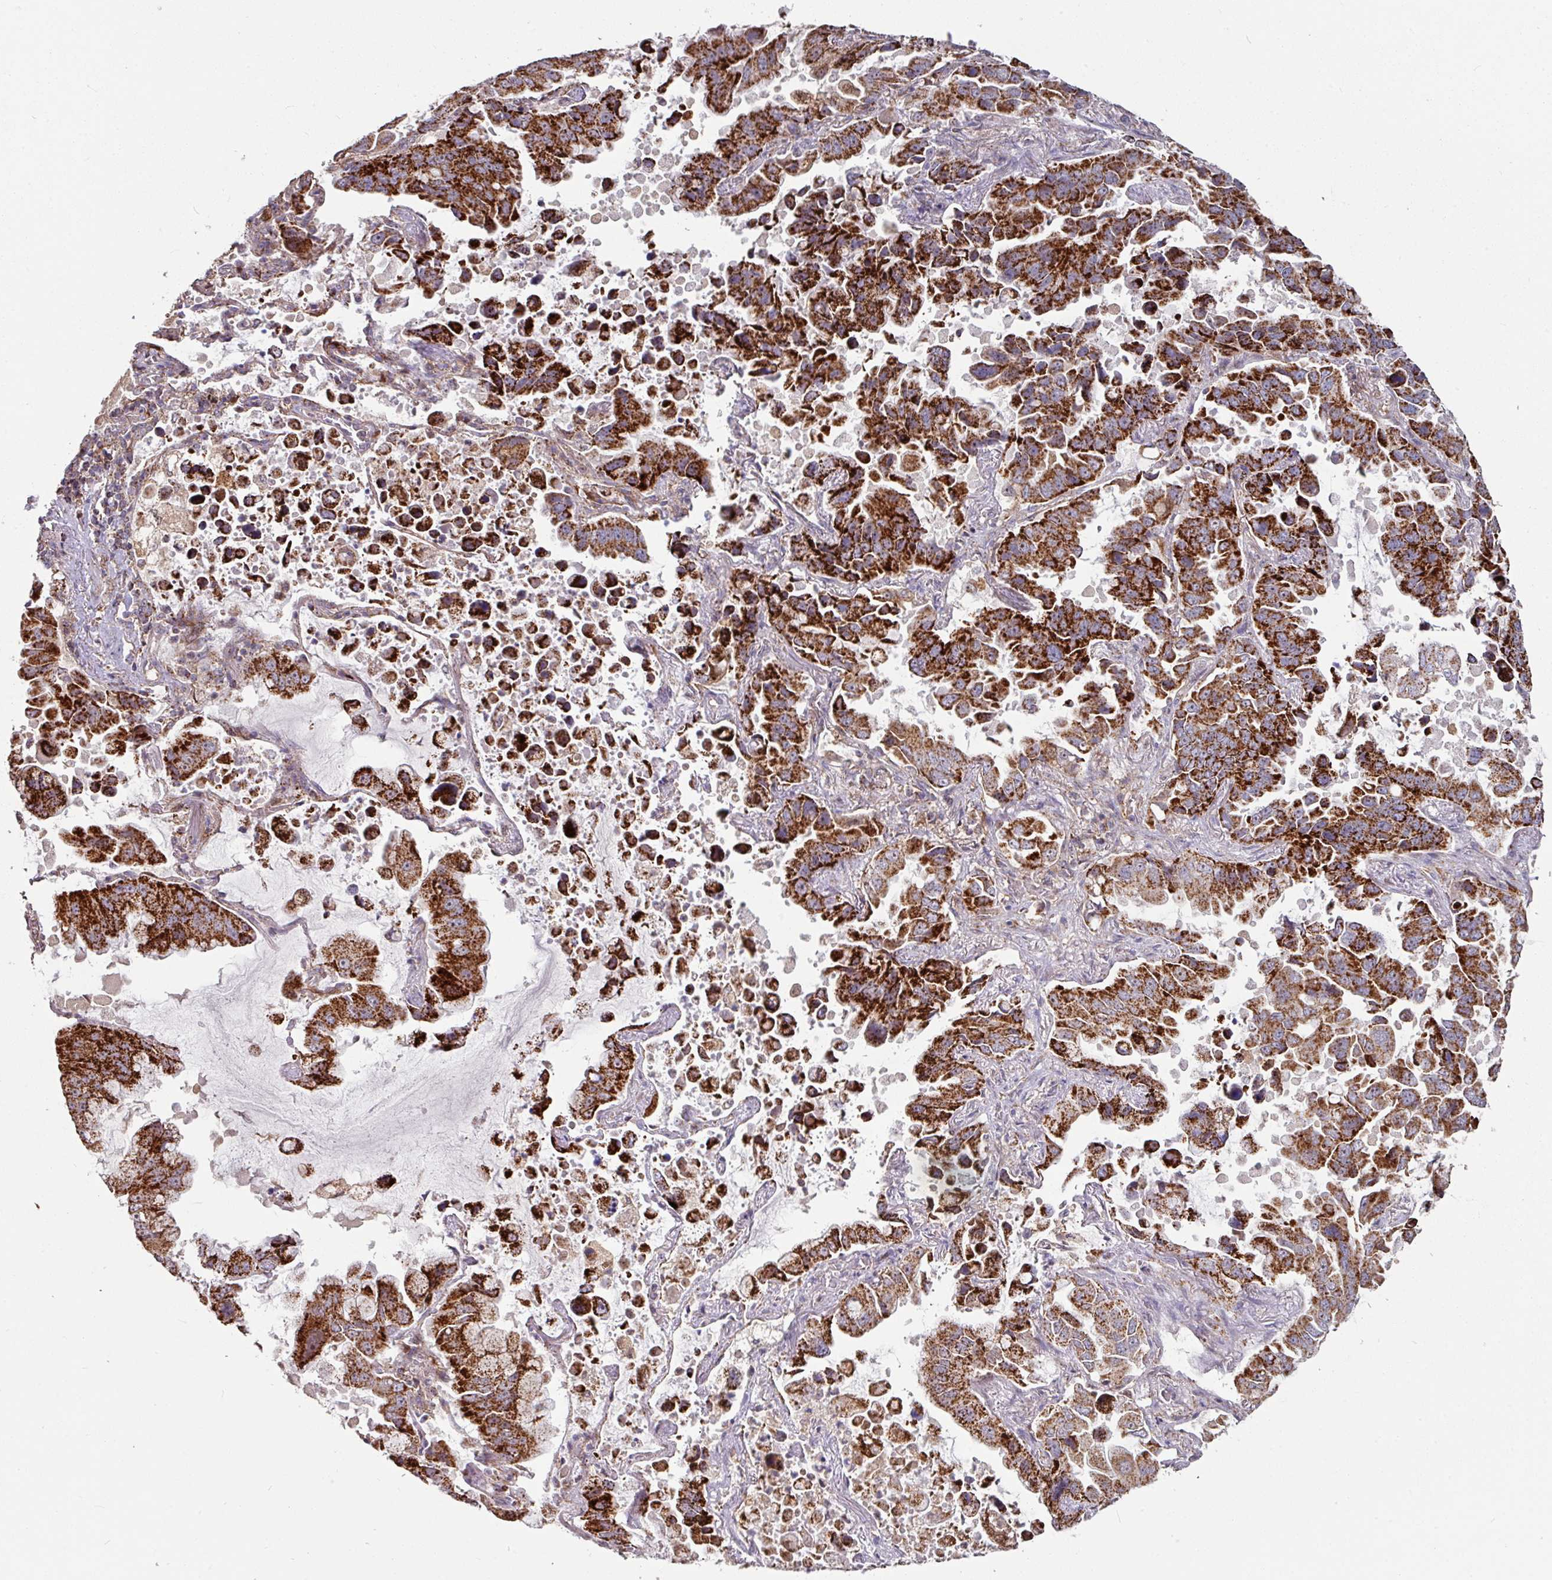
{"staining": {"intensity": "strong", "quantity": ">75%", "location": "cytoplasmic/membranous"}, "tissue": "lung cancer", "cell_type": "Tumor cells", "image_type": "cancer", "snomed": [{"axis": "morphology", "description": "Adenocarcinoma, NOS"}, {"axis": "topography", "description": "Lung"}], "caption": "Strong cytoplasmic/membranous protein expression is present in about >75% of tumor cells in lung adenocarcinoma. Using DAB (3,3'-diaminobenzidine) (brown) and hematoxylin (blue) stains, captured at high magnification using brightfield microscopy.", "gene": "OR2D3", "patient": {"sex": "male", "age": 64}}